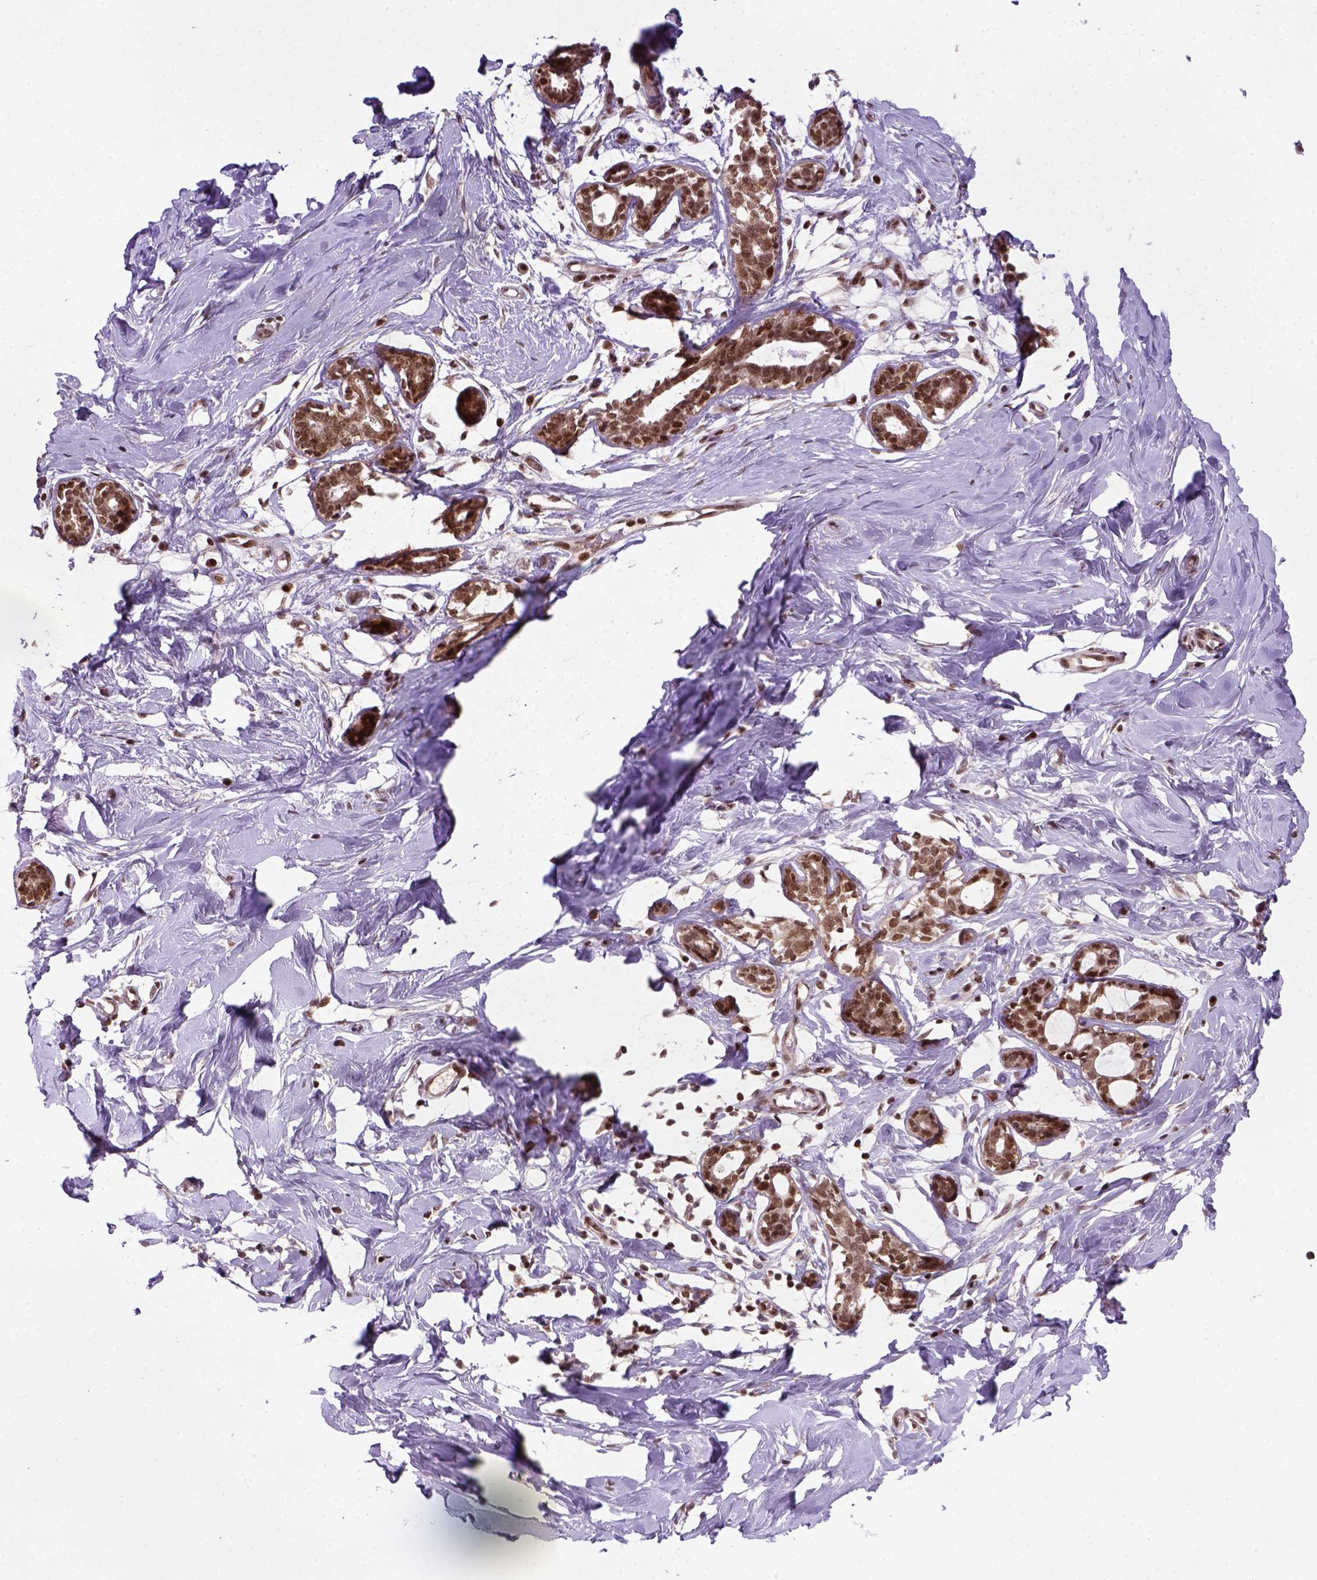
{"staining": {"intensity": "negative", "quantity": "none", "location": "none"}, "tissue": "breast", "cell_type": "Adipocytes", "image_type": "normal", "snomed": [{"axis": "morphology", "description": "Normal tissue, NOS"}, {"axis": "topography", "description": "Breast"}], "caption": "Immunohistochemistry of benign breast shows no staining in adipocytes.", "gene": "MGMT", "patient": {"sex": "female", "age": 27}}